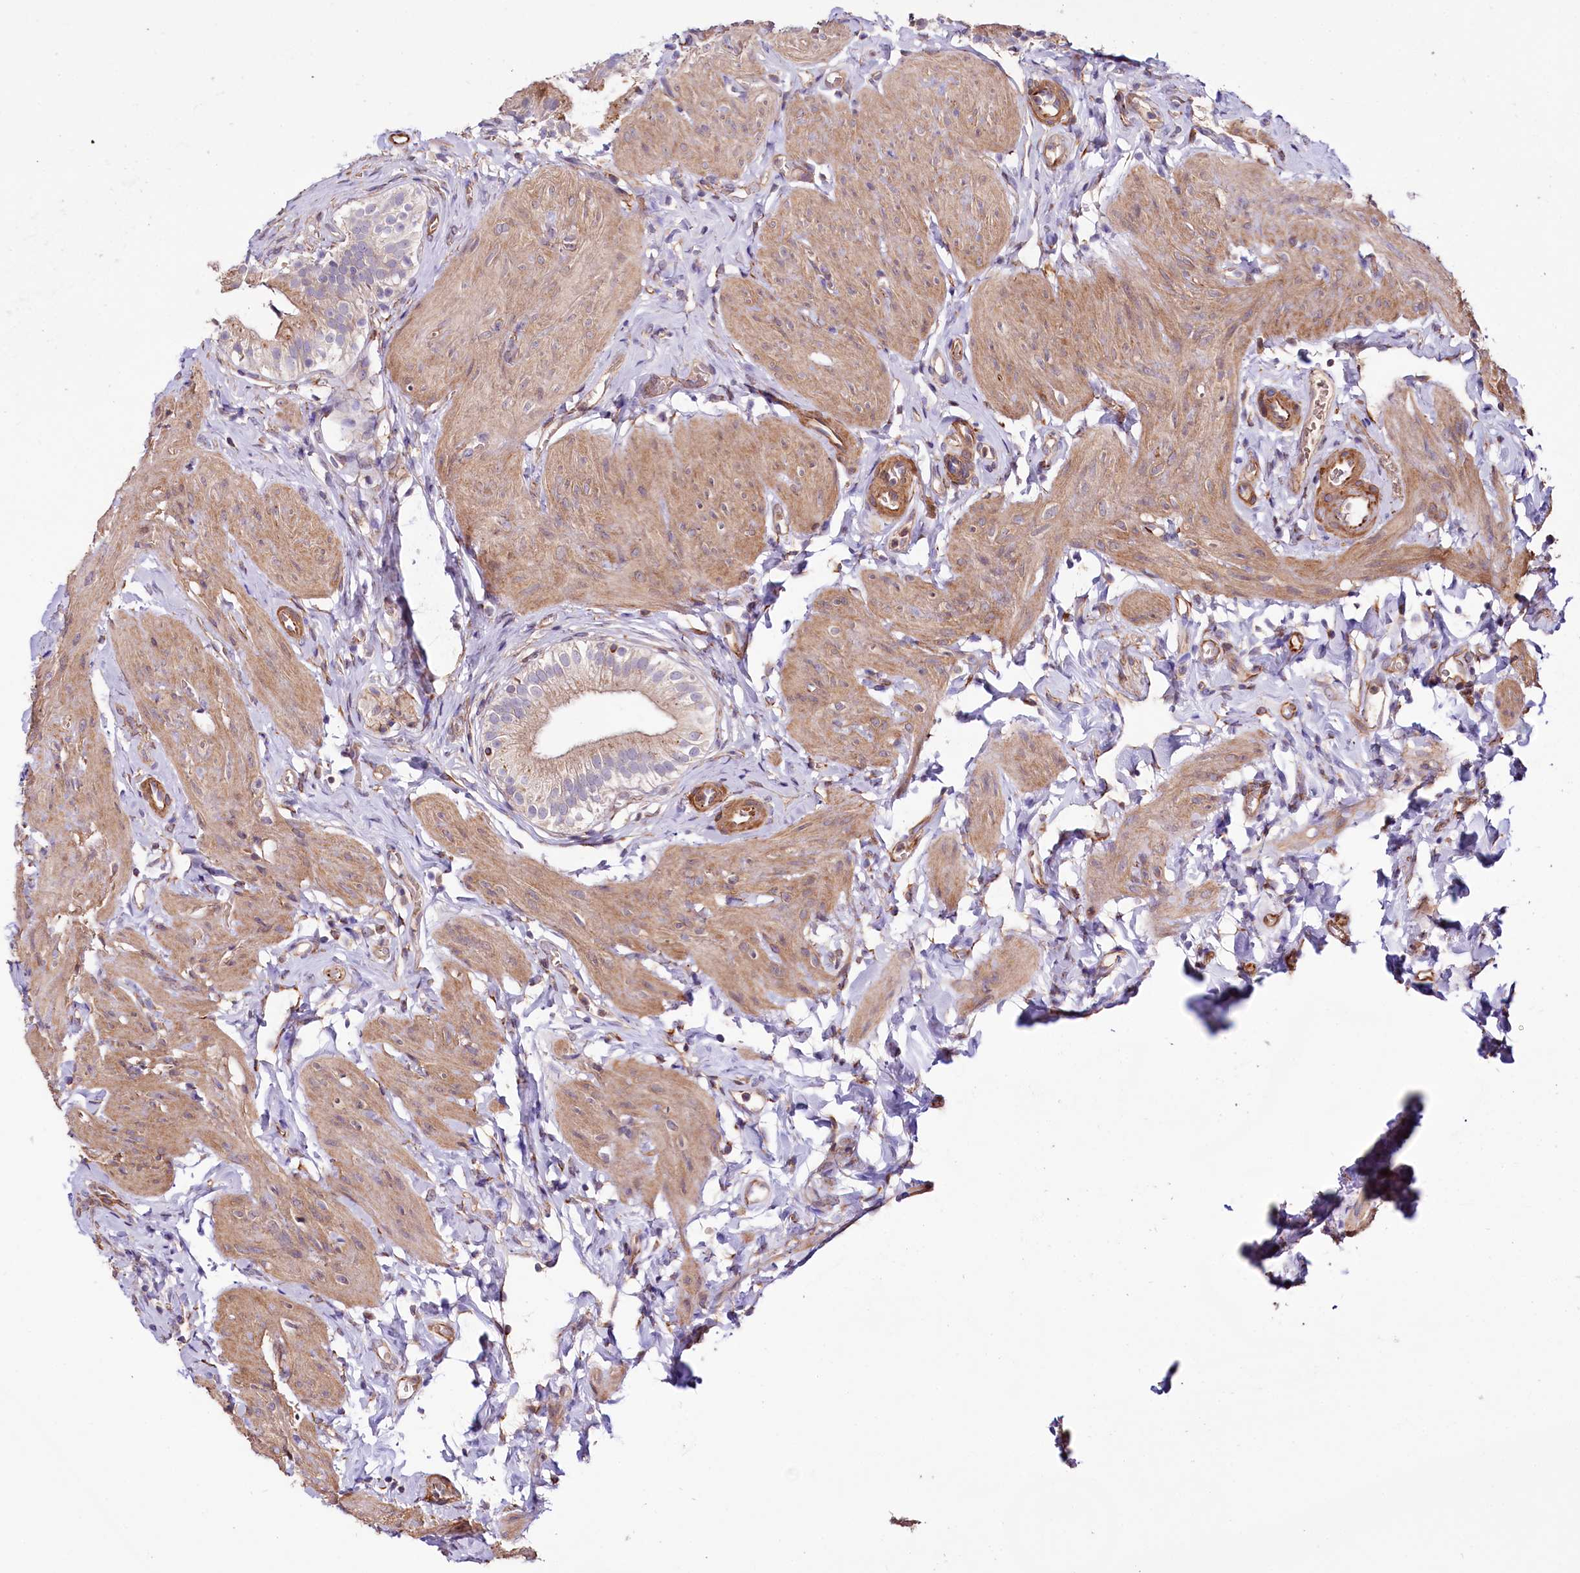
{"staining": {"intensity": "moderate", "quantity": ">75%", "location": "cytoplasmic/membranous"}, "tissue": "gallbladder", "cell_type": "Glandular cells", "image_type": "normal", "snomed": [{"axis": "morphology", "description": "Normal tissue, NOS"}, {"axis": "topography", "description": "Gallbladder"}], "caption": "Moderate cytoplasmic/membranous staining is identified in about >75% of glandular cells in benign gallbladder. The staining was performed using DAB (3,3'-diaminobenzidine), with brown indicating positive protein expression. Nuclei are stained blue with hematoxylin.", "gene": "TTC12", "patient": {"sex": "female", "age": 47}}